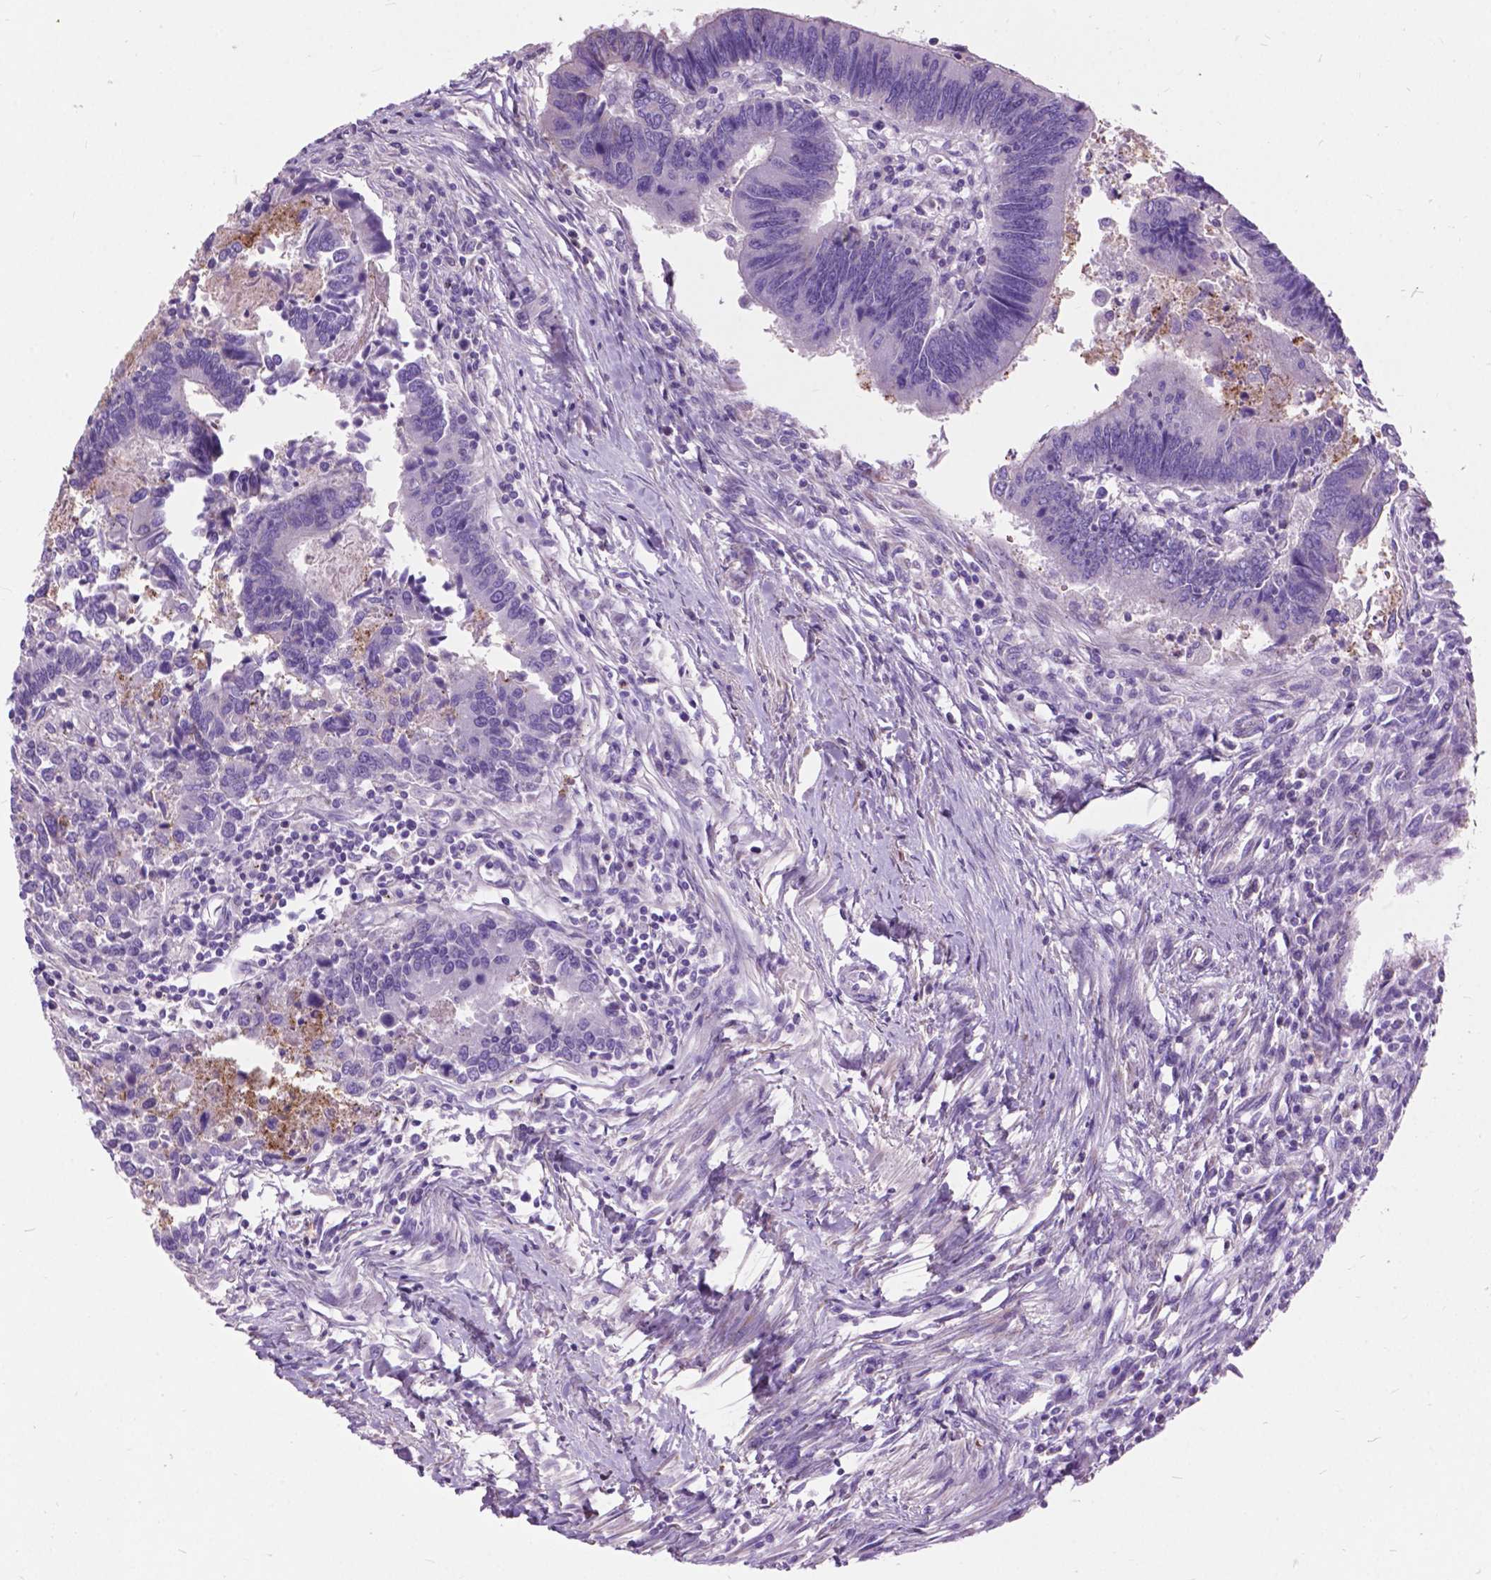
{"staining": {"intensity": "weak", "quantity": "<25%", "location": "cytoplasmic/membranous"}, "tissue": "colorectal cancer", "cell_type": "Tumor cells", "image_type": "cancer", "snomed": [{"axis": "morphology", "description": "Adenocarcinoma, NOS"}, {"axis": "topography", "description": "Colon"}], "caption": "Immunohistochemistry of human colorectal cancer displays no positivity in tumor cells. The staining is performed using DAB (3,3'-diaminobenzidine) brown chromogen with nuclei counter-stained in using hematoxylin.", "gene": "PRR35", "patient": {"sex": "female", "age": 67}}